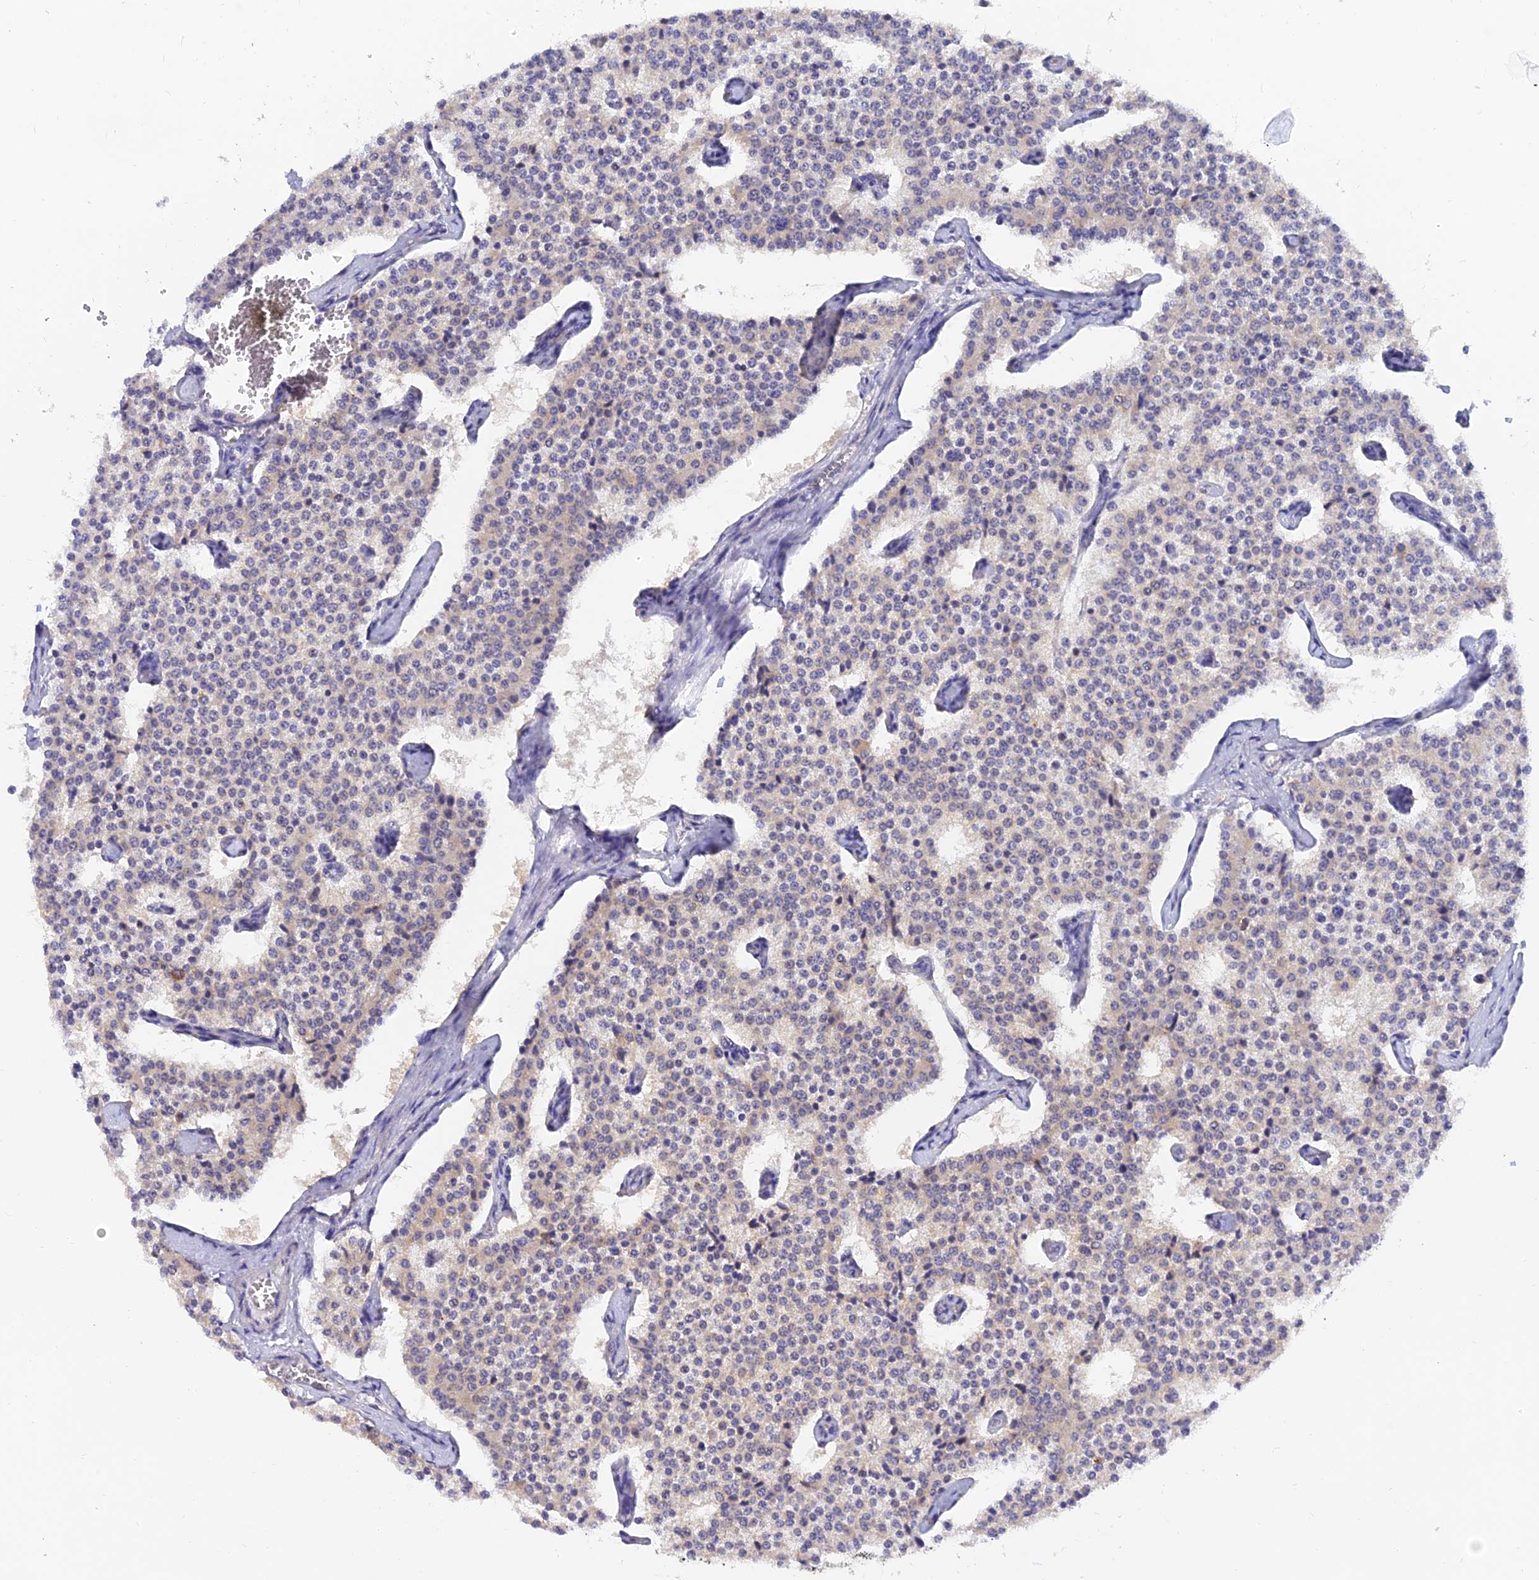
{"staining": {"intensity": "weak", "quantity": "<25%", "location": "cytoplasmic/membranous"}, "tissue": "carcinoid", "cell_type": "Tumor cells", "image_type": "cancer", "snomed": [{"axis": "morphology", "description": "Carcinoid, malignant, NOS"}, {"axis": "topography", "description": "Colon"}], "caption": "Carcinoid (malignant) stained for a protein using immunohistochemistry (IHC) shows no staining tumor cells.", "gene": "ARL8B", "patient": {"sex": "female", "age": 52}}